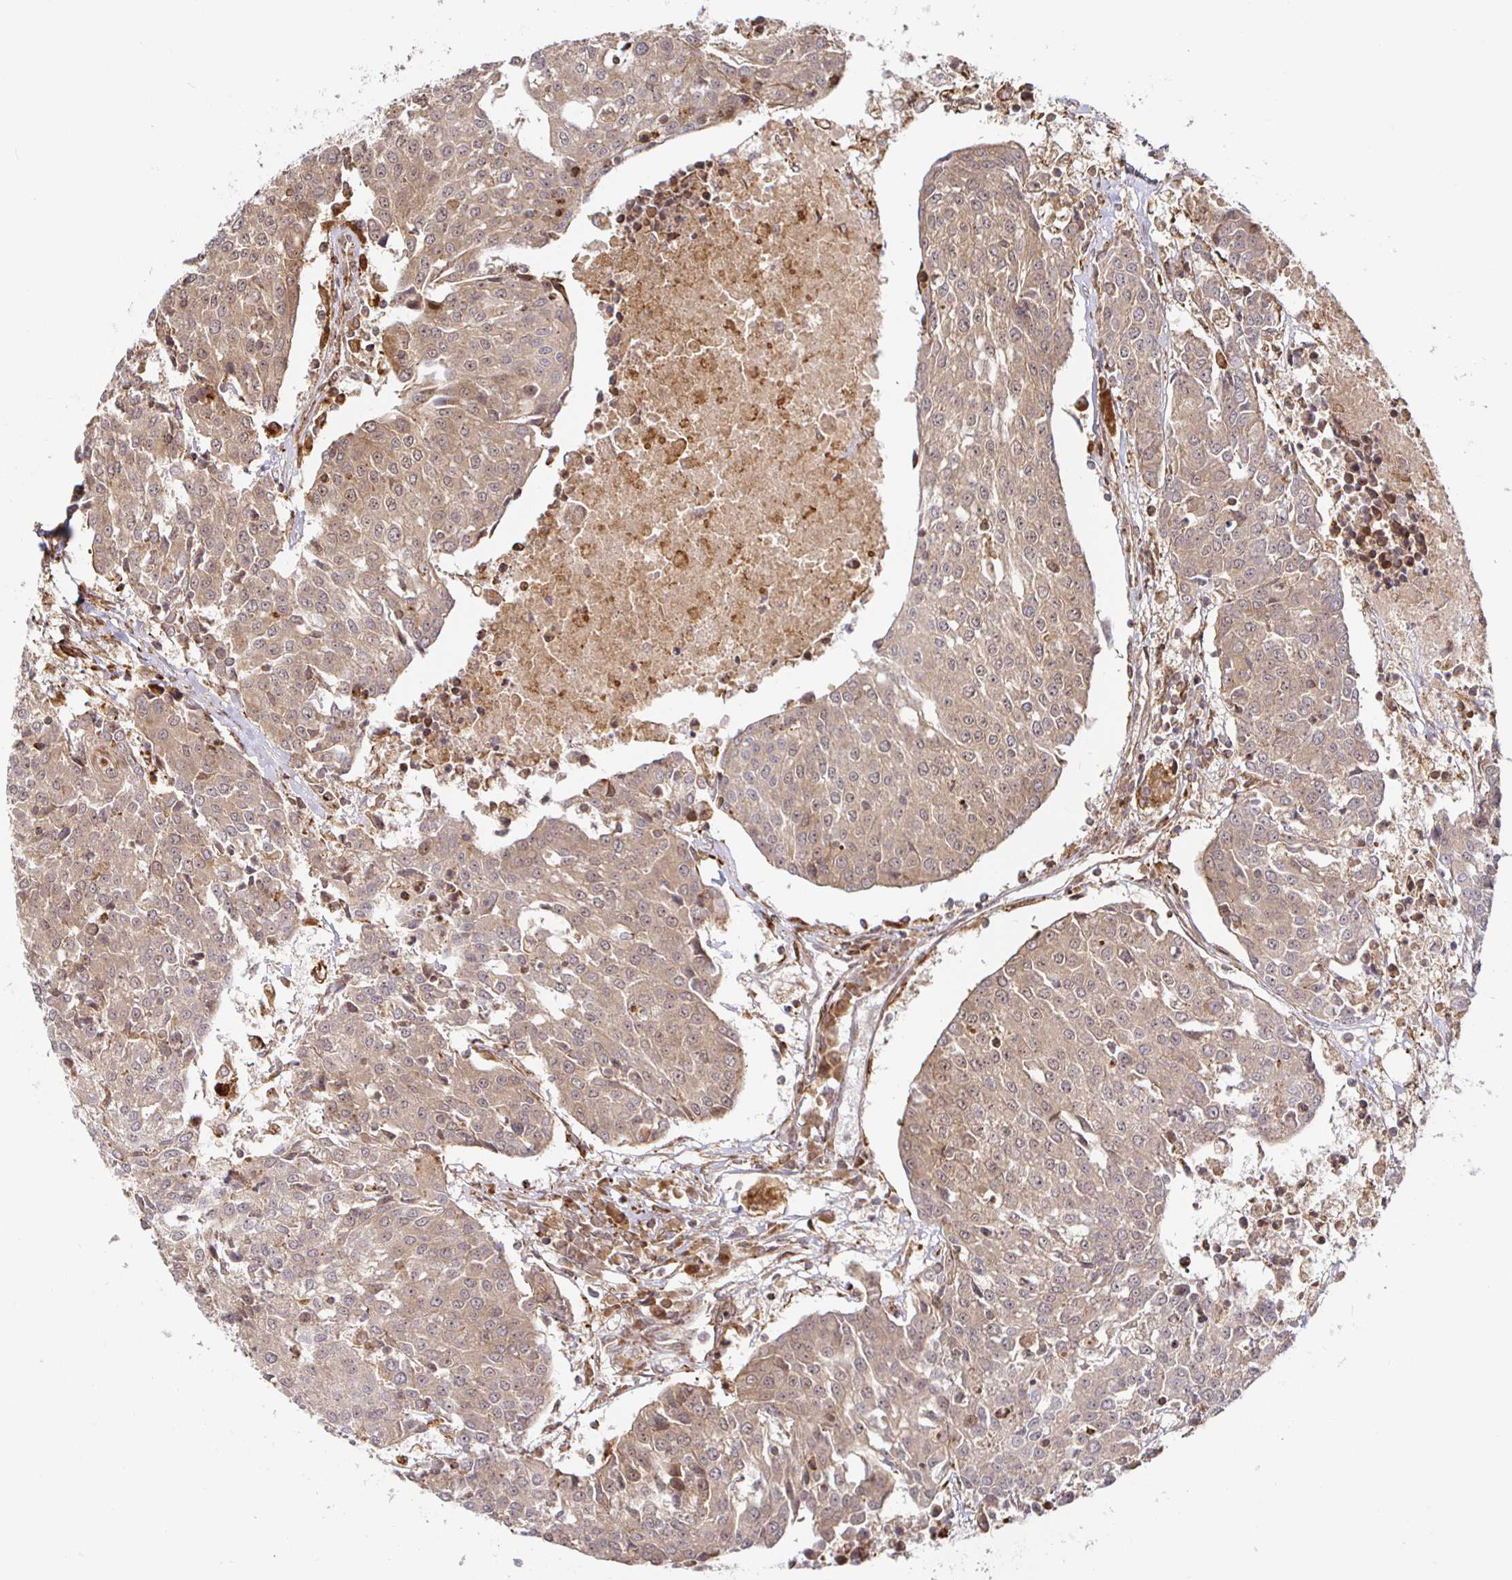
{"staining": {"intensity": "weak", "quantity": ">75%", "location": "cytoplasmic/membranous,nuclear"}, "tissue": "urothelial cancer", "cell_type": "Tumor cells", "image_type": "cancer", "snomed": [{"axis": "morphology", "description": "Urothelial carcinoma, High grade"}, {"axis": "topography", "description": "Urinary bladder"}], "caption": "Approximately >75% of tumor cells in human urothelial cancer show weak cytoplasmic/membranous and nuclear protein expression as visualized by brown immunohistochemical staining.", "gene": "STRAP", "patient": {"sex": "female", "age": 85}}